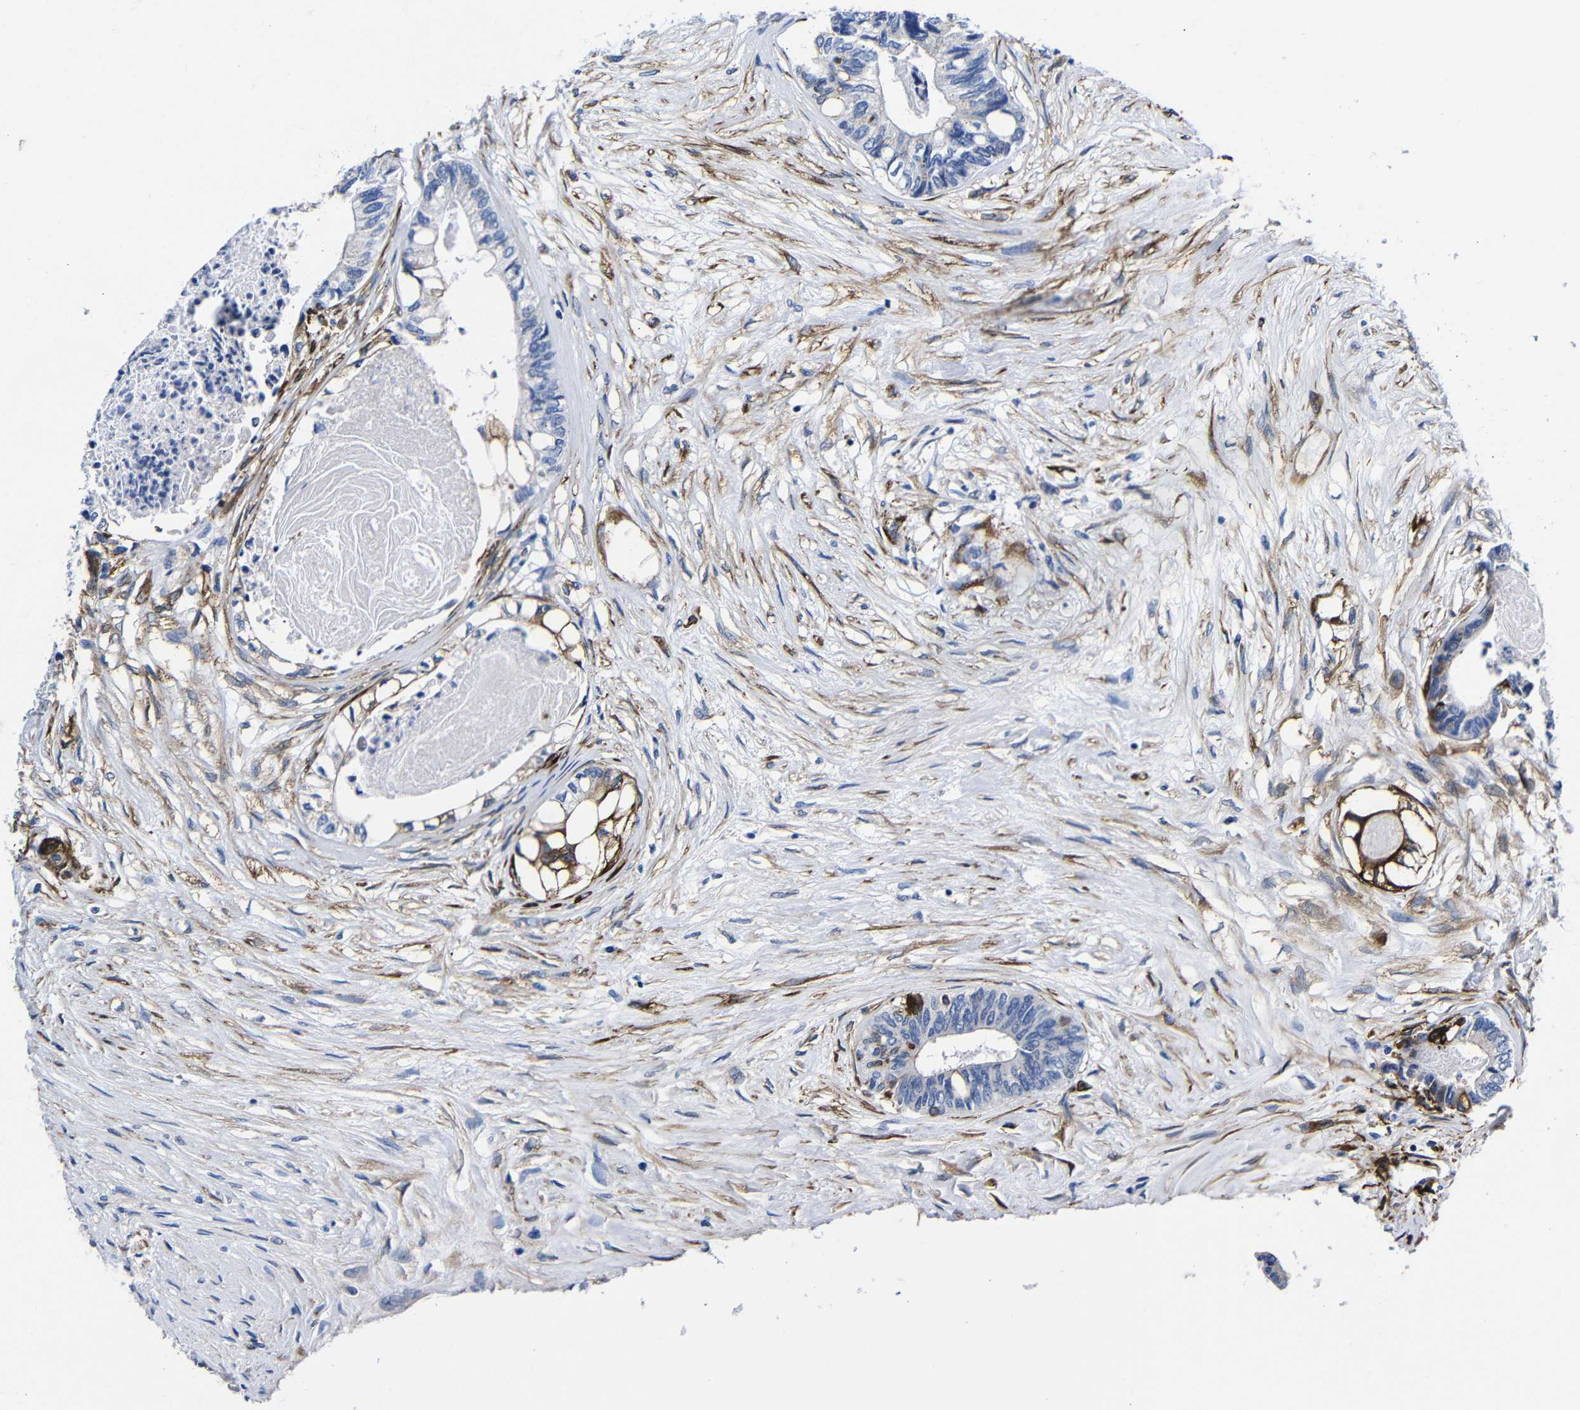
{"staining": {"intensity": "moderate", "quantity": "<25%", "location": "cytoplasmic/membranous"}, "tissue": "colorectal cancer", "cell_type": "Tumor cells", "image_type": "cancer", "snomed": [{"axis": "morphology", "description": "Adenocarcinoma, NOS"}, {"axis": "topography", "description": "Rectum"}], "caption": "Colorectal cancer (adenocarcinoma) tissue reveals moderate cytoplasmic/membranous expression in approximately <25% of tumor cells Nuclei are stained in blue.", "gene": "LRIG1", "patient": {"sex": "male", "age": 63}}